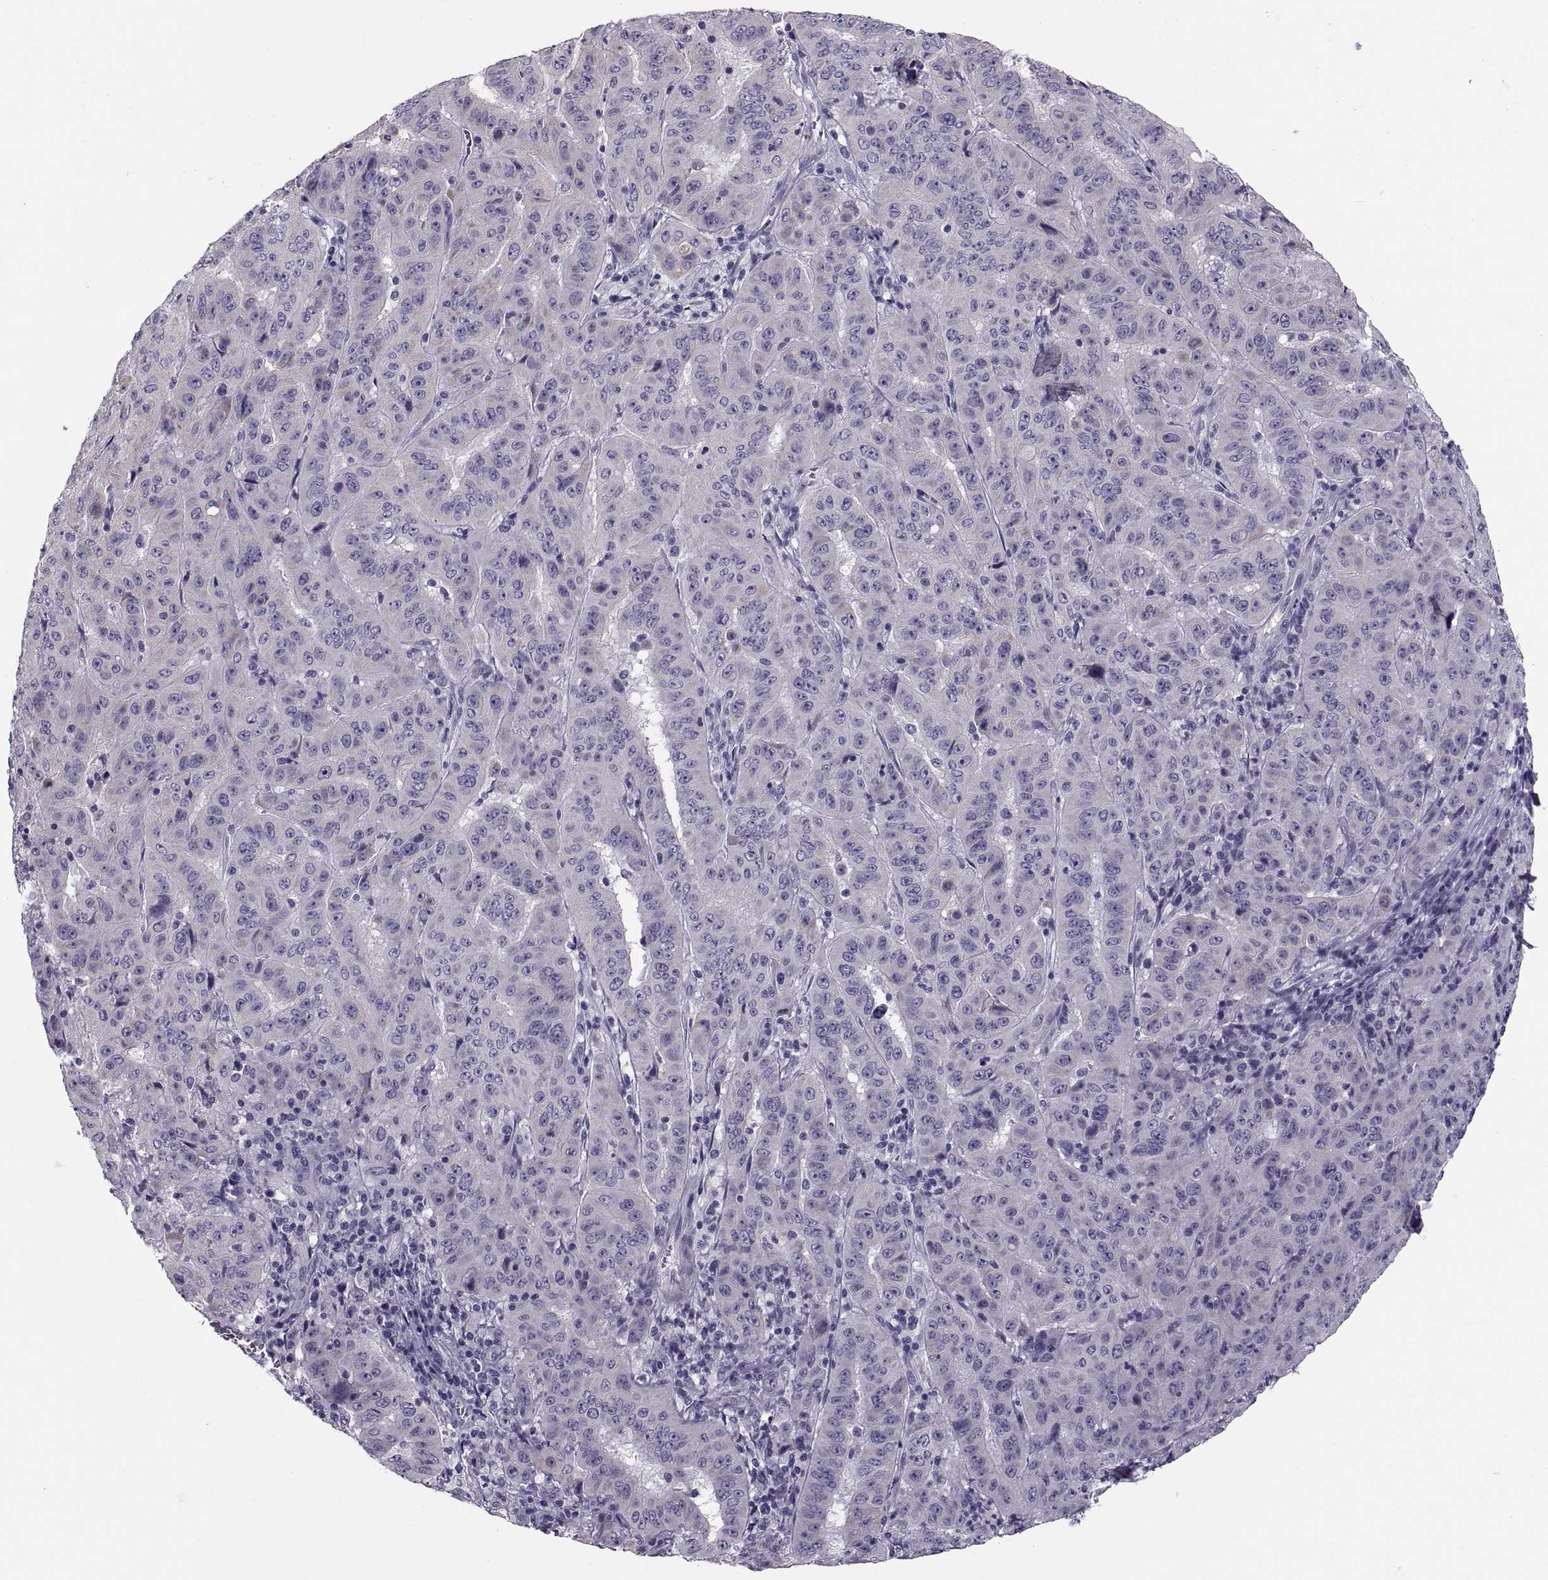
{"staining": {"intensity": "negative", "quantity": "none", "location": "none"}, "tissue": "pancreatic cancer", "cell_type": "Tumor cells", "image_type": "cancer", "snomed": [{"axis": "morphology", "description": "Adenocarcinoma, NOS"}, {"axis": "topography", "description": "Pancreas"}], "caption": "An immunohistochemistry histopathology image of pancreatic cancer is shown. There is no staining in tumor cells of pancreatic cancer.", "gene": "PDZRN4", "patient": {"sex": "male", "age": 63}}